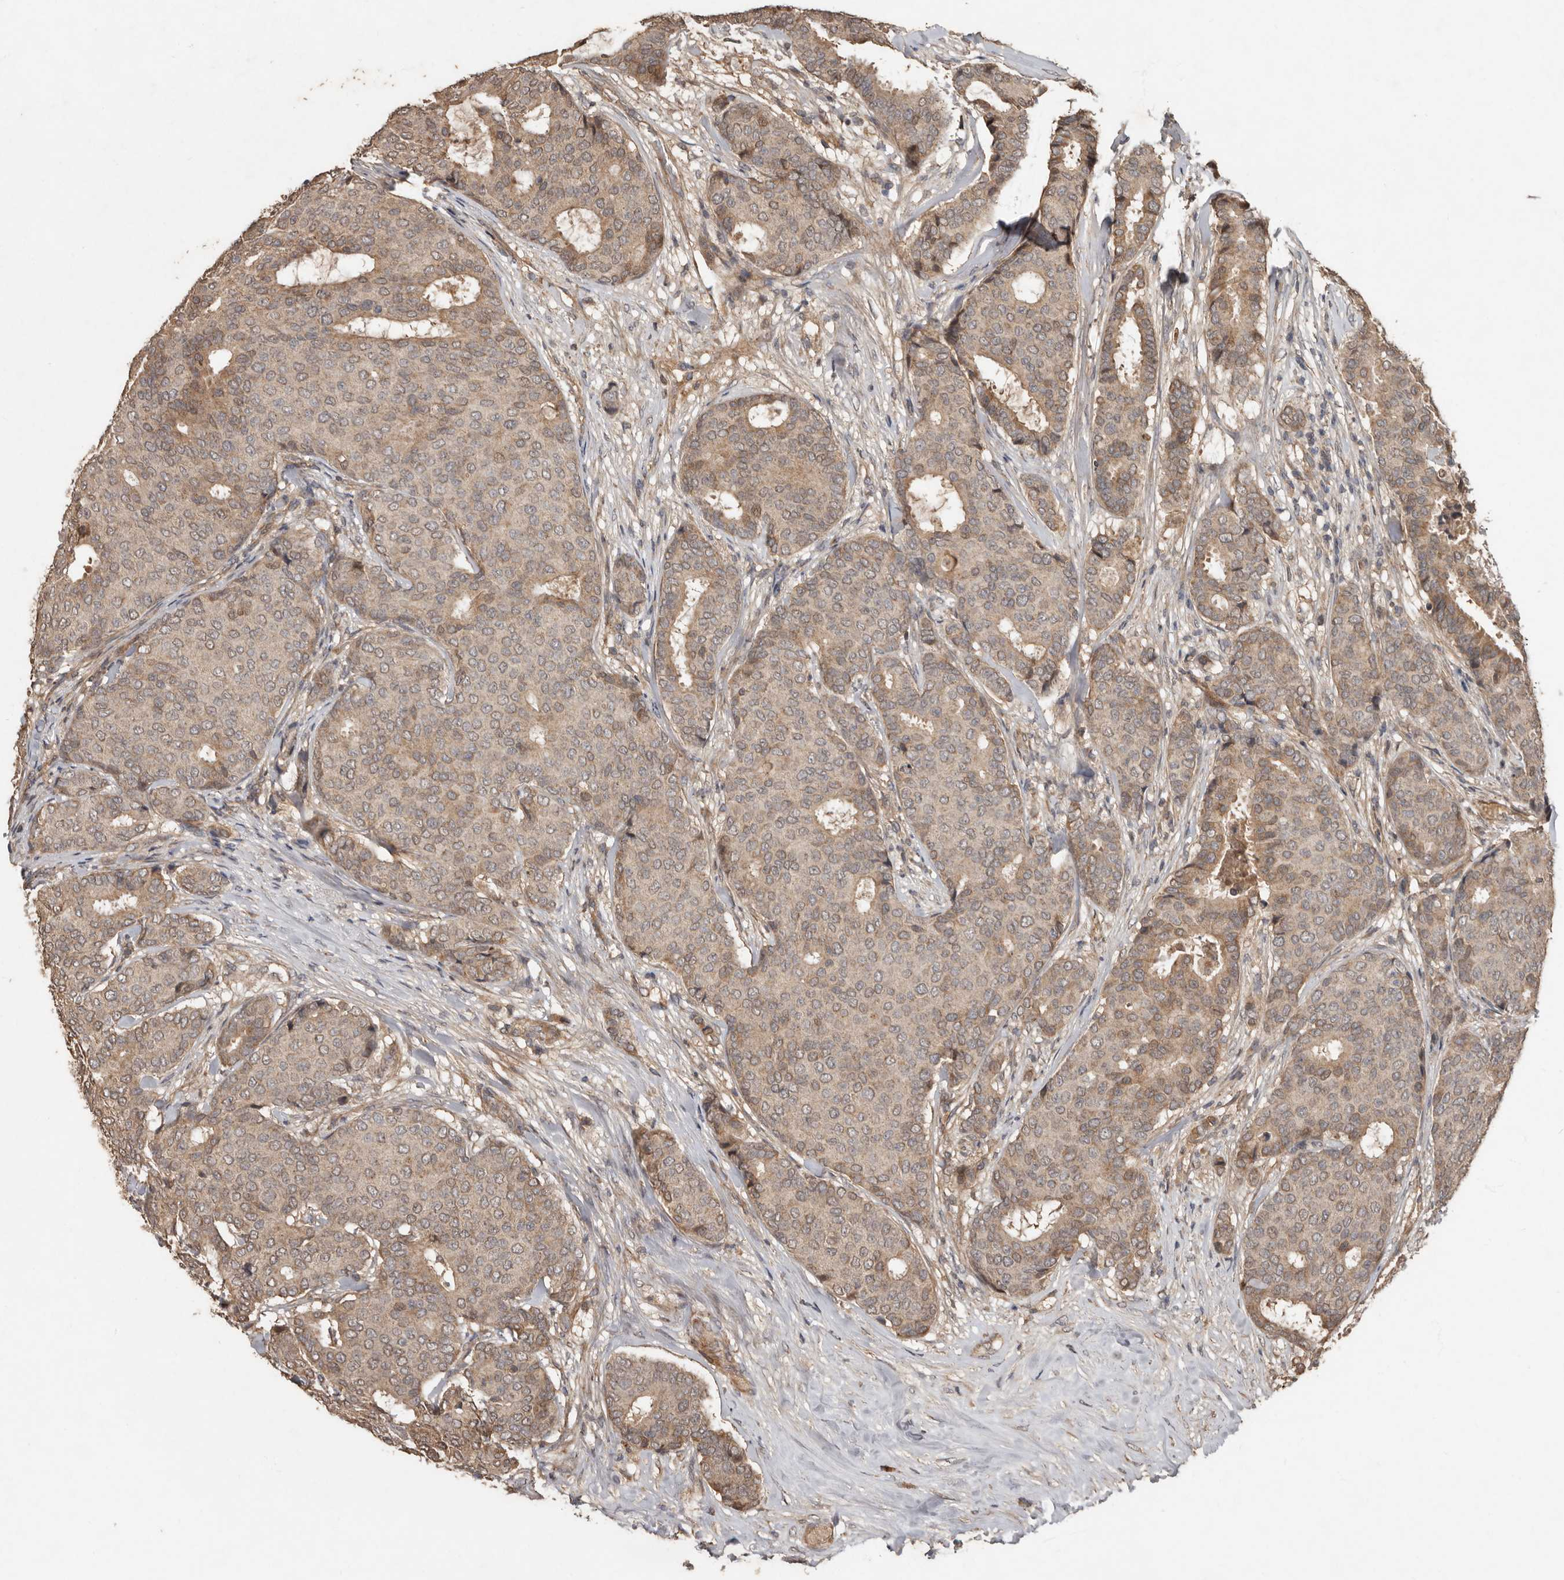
{"staining": {"intensity": "moderate", "quantity": "25%-75%", "location": "cytoplasmic/membranous"}, "tissue": "breast cancer", "cell_type": "Tumor cells", "image_type": "cancer", "snomed": [{"axis": "morphology", "description": "Duct carcinoma"}, {"axis": "topography", "description": "Breast"}], "caption": "IHC (DAB (3,3'-diaminobenzidine)) staining of human breast infiltrating ductal carcinoma shows moderate cytoplasmic/membranous protein expression in about 25%-75% of tumor cells.", "gene": "KIF26B", "patient": {"sex": "female", "age": 75}}